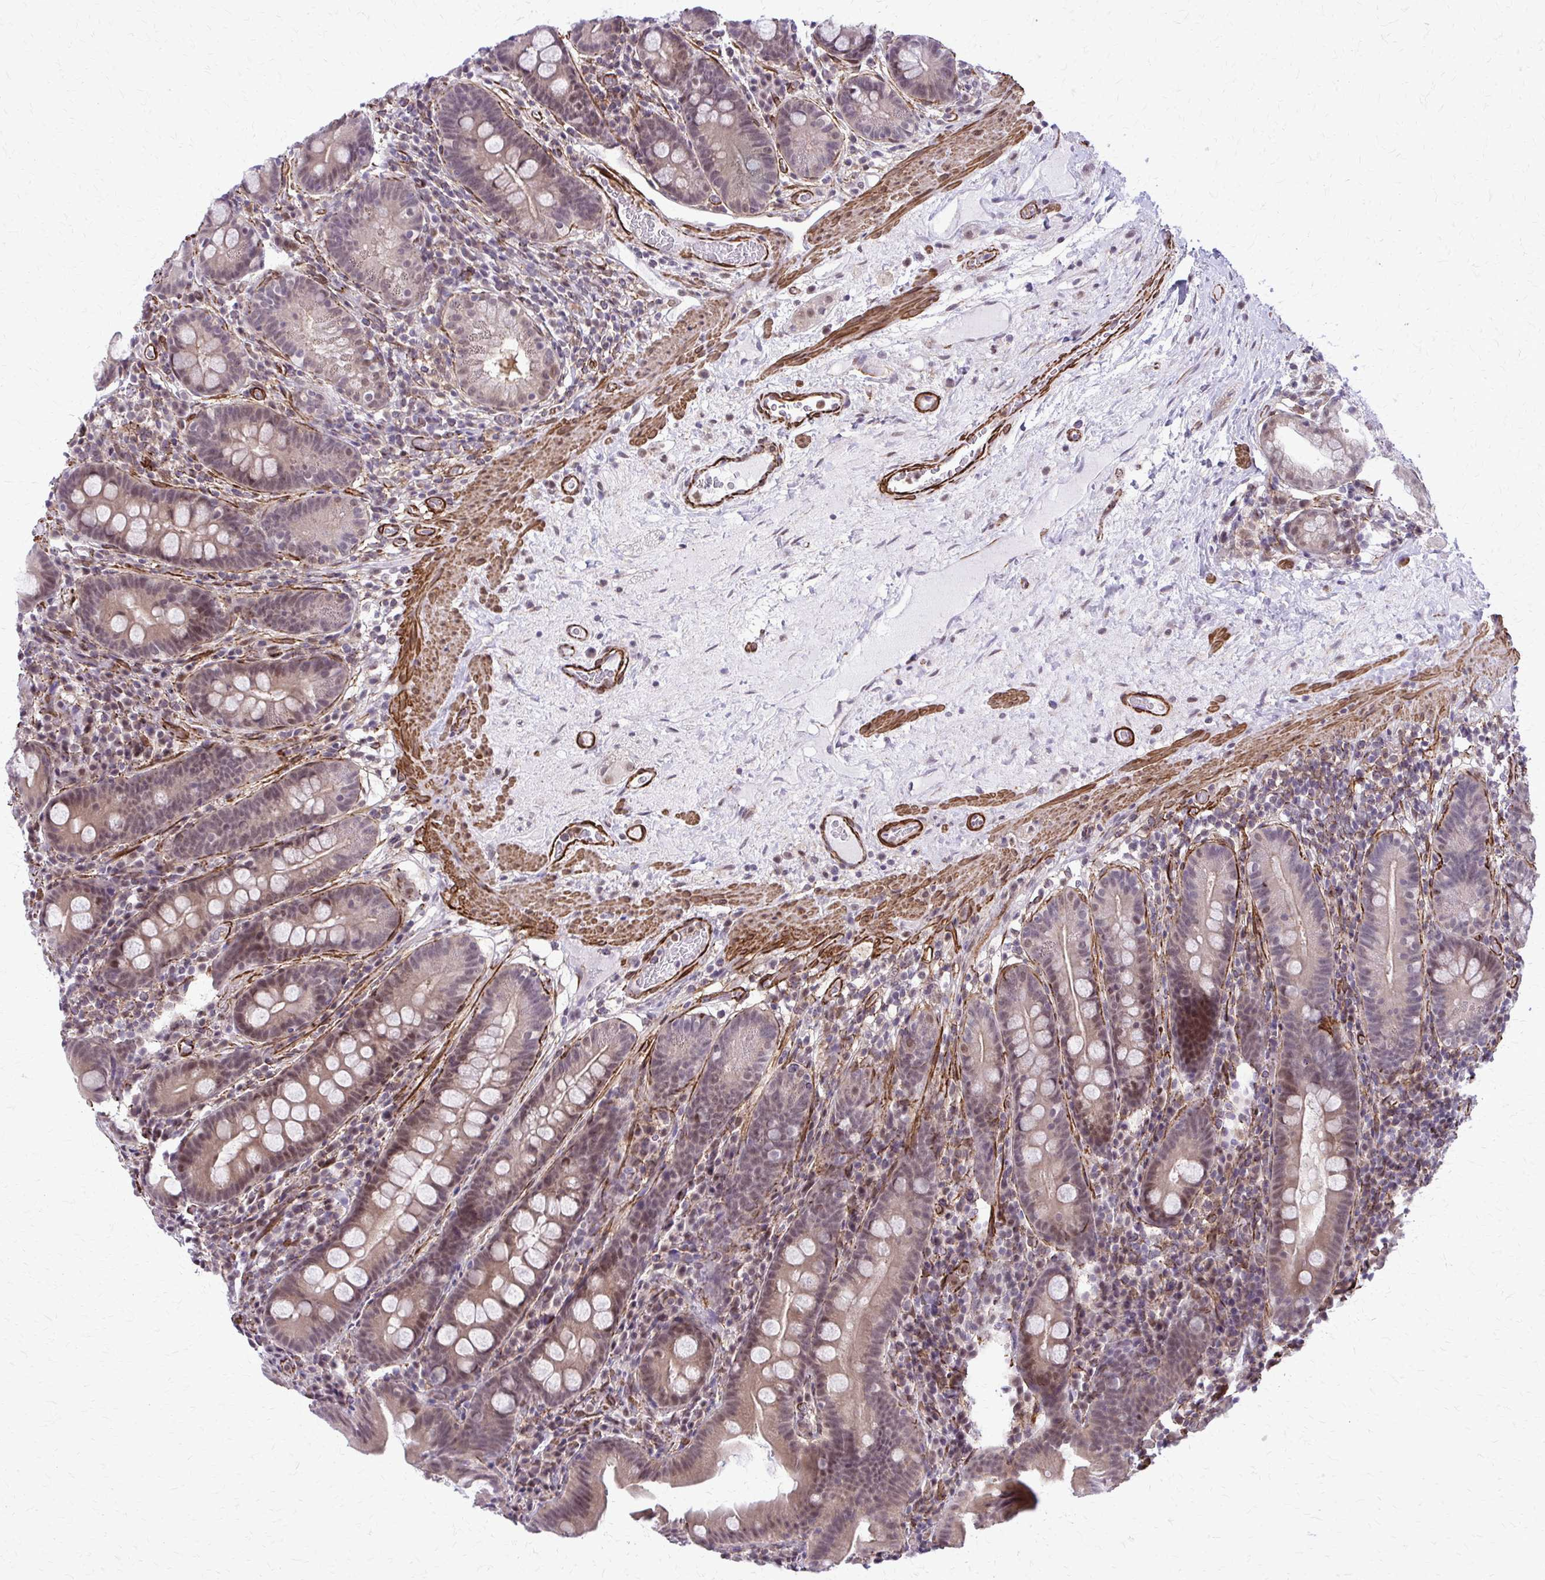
{"staining": {"intensity": "weak", "quantity": "25%-75%", "location": "cytoplasmic/membranous,nuclear"}, "tissue": "small intestine", "cell_type": "Glandular cells", "image_type": "normal", "snomed": [{"axis": "morphology", "description": "Normal tissue, NOS"}, {"axis": "topography", "description": "Small intestine"}], "caption": "A high-resolution histopathology image shows immunohistochemistry (IHC) staining of unremarkable small intestine, which exhibits weak cytoplasmic/membranous,nuclear expression in approximately 25%-75% of glandular cells. The staining is performed using DAB brown chromogen to label protein expression. The nuclei are counter-stained blue using hematoxylin.", "gene": "NRBF2", "patient": {"sex": "male", "age": 26}}